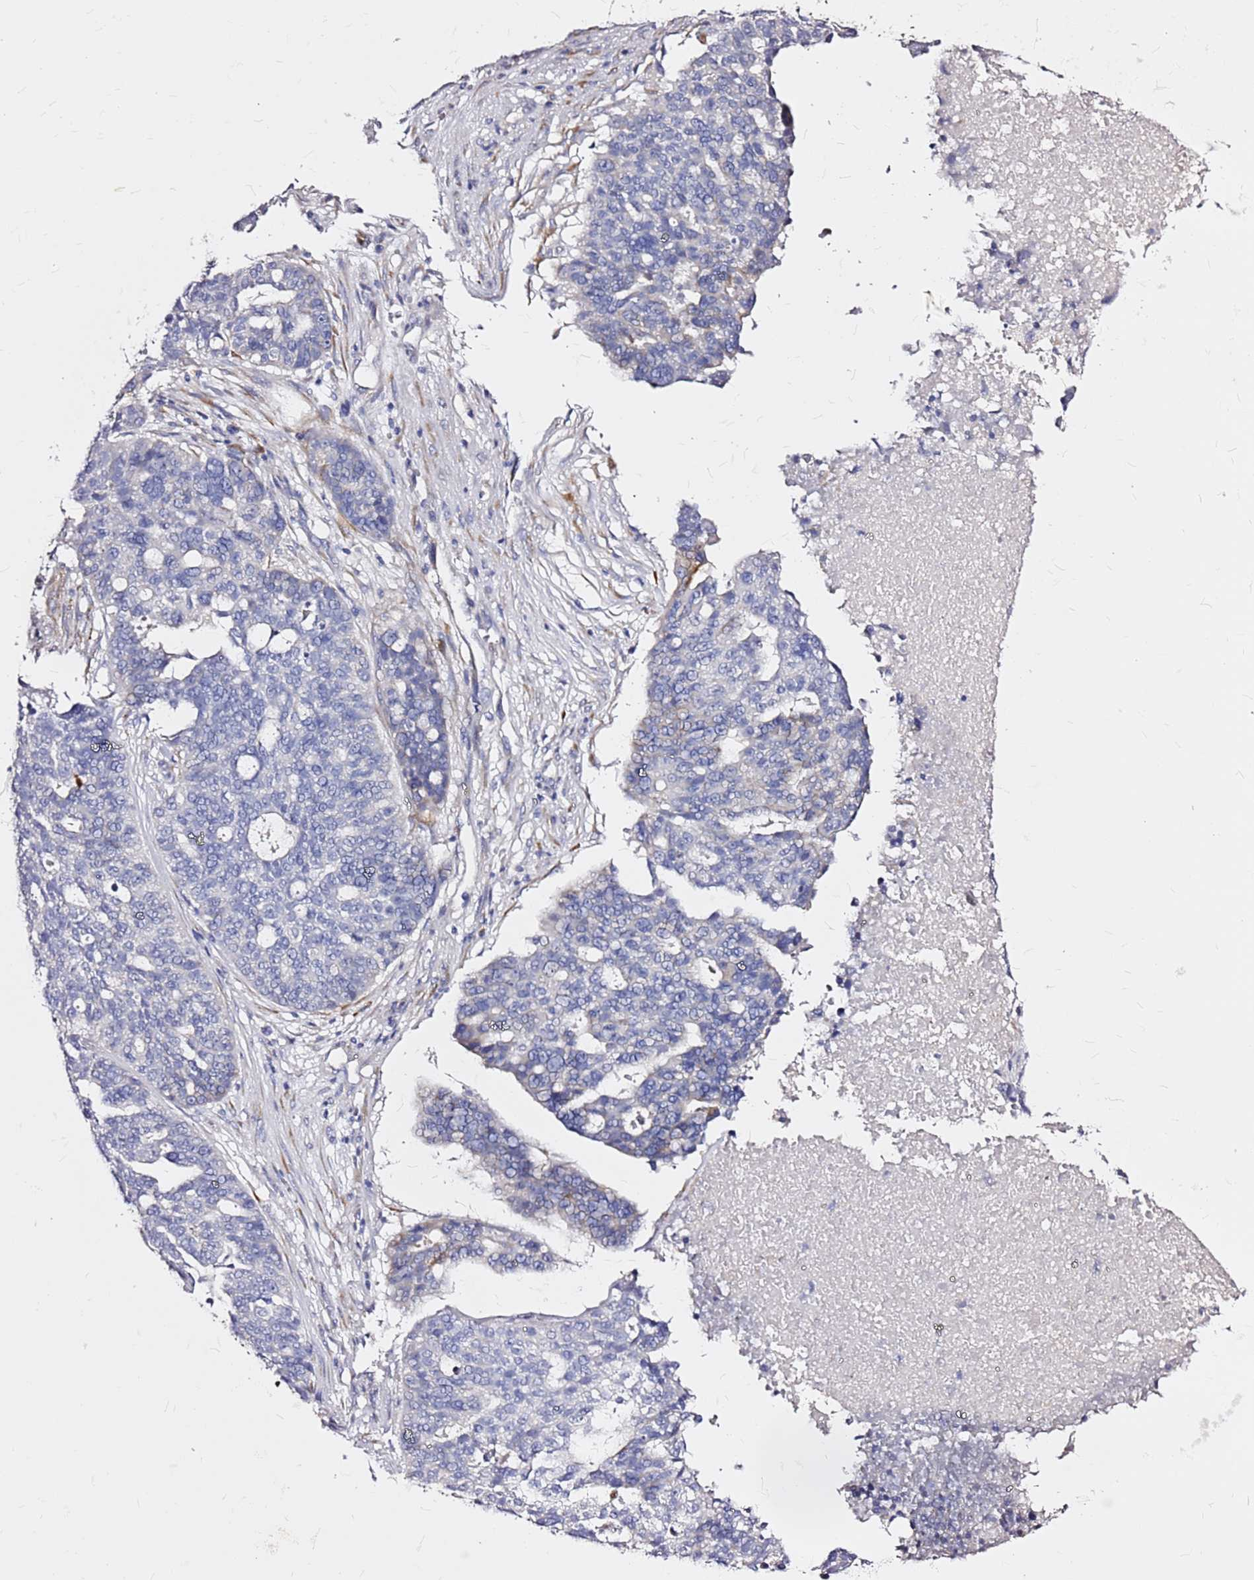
{"staining": {"intensity": "negative", "quantity": "none", "location": "none"}, "tissue": "ovarian cancer", "cell_type": "Tumor cells", "image_type": "cancer", "snomed": [{"axis": "morphology", "description": "Cystadenocarcinoma, serous, NOS"}, {"axis": "topography", "description": "Ovary"}], "caption": "Tumor cells are negative for brown protein staining in ovarian cancer (serous cystadenocarcinoma). (DAB IHC visualized using brightfield microscopy, high magnification).", "gene": "CASD1", "patient": {"sex": "female", "age": 59}}